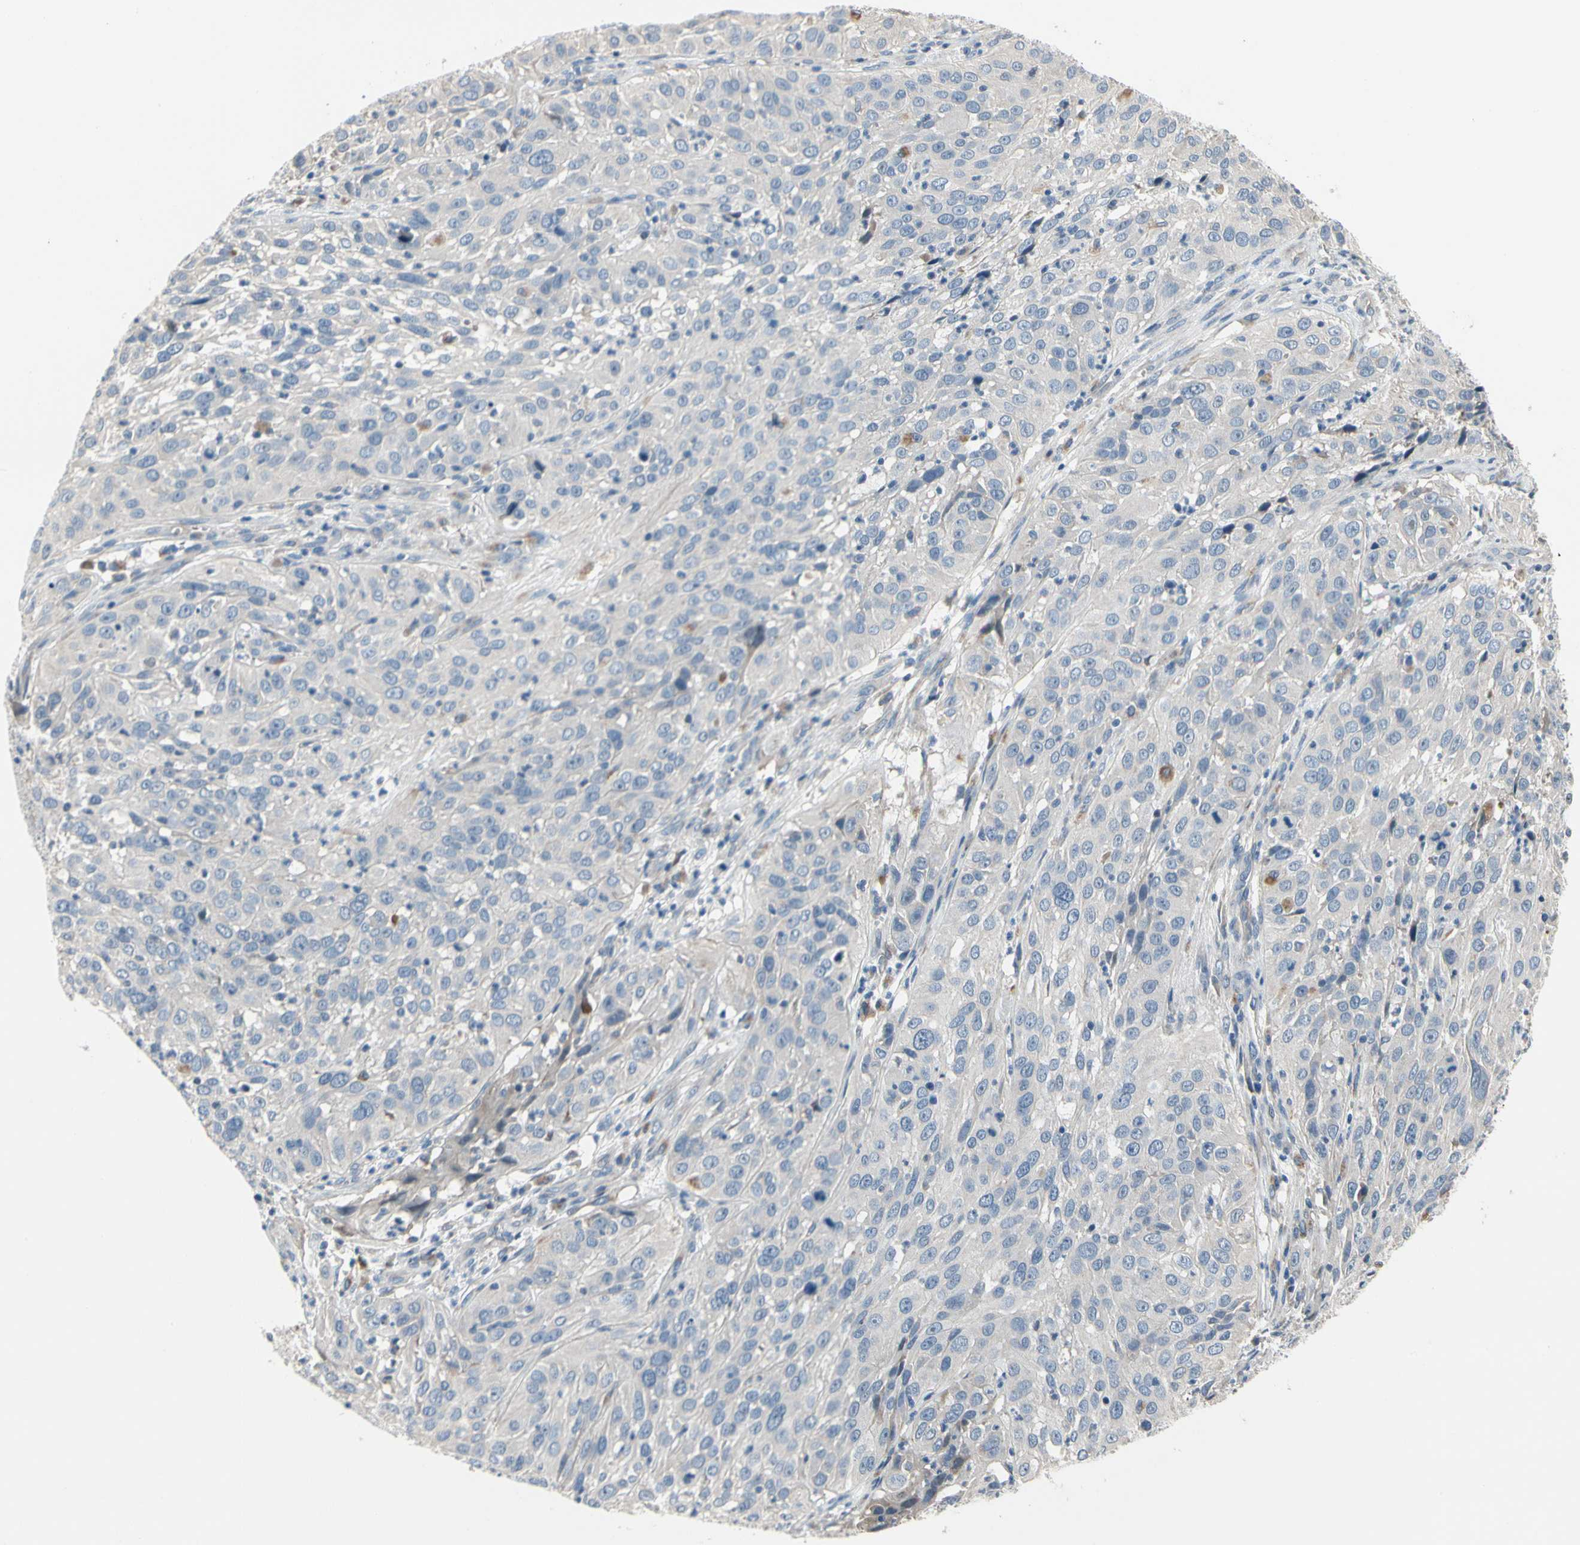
{"staining": {"intensity": "negative", "quantity": "none", "location": "none"}, "tissue": "cervical cancer", "cell_type": "Tumor cells", "image_type": "cancer", "snomed": [{"axis": "morphology", "description": "Squamous cell carcinoma, NOS"}, {"axis": "topography", "description": "Cervix"}], "caption": "Protein analysis of cervical cancer demonstrates no significant expression in tumor cells. Brightfield microscopy of immunohistochemistry stained with DAB (brown) and hematoxylin (blue), captured at high magnification.", "gene": "NFASC", "patient": {"sex": "female", "age": 32}}